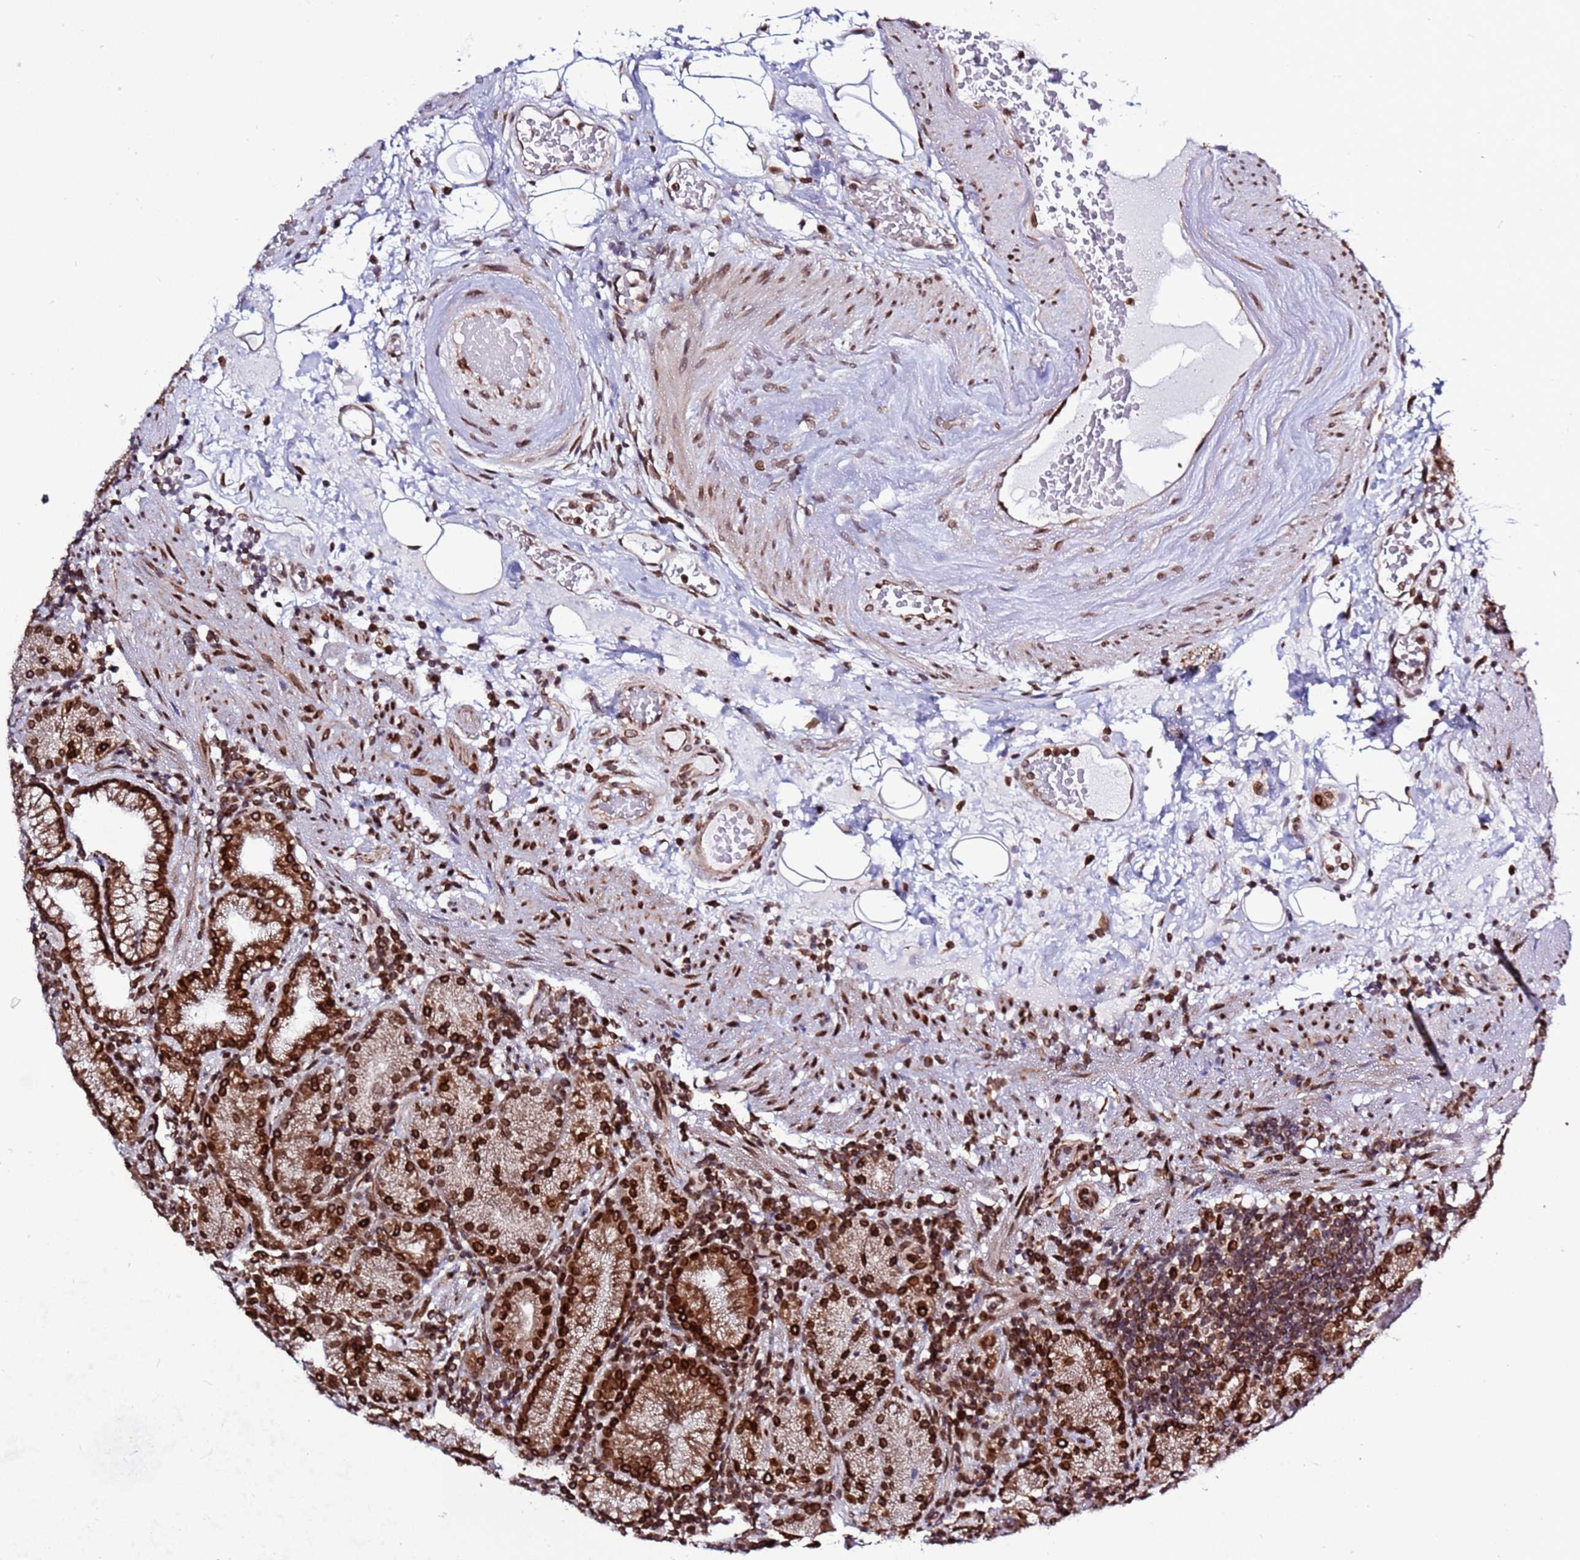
{"staining": {"intensity": "strong", "quantity": ">75%", "location": "cytoplasmic/membranous,nuclear"}, "tissue": "stomach", "cell_type": "Glandular cells", "image_type": "normal", "snomed": [{"axis": "morphology", "description": "Normal tissue, NOS"}, {"axis": "morphology", "description": "Inflammation, NOS"}, {"axis": "topography", "description": "Stomach"}], "caption": "Immunohistochemical staining of benign human stomach reveals strong cytoplasmic/membranous,nuclear protein staining in about >75% of glandular cells. (Stains: DAB (3,3'-diaminobenzidine) in brown, nuclei in blue, Microscopy: brightfield microscopy at high magnification).", "gene": "TOR1AIP1", "patient": {"sex": "male", "age": 79}}